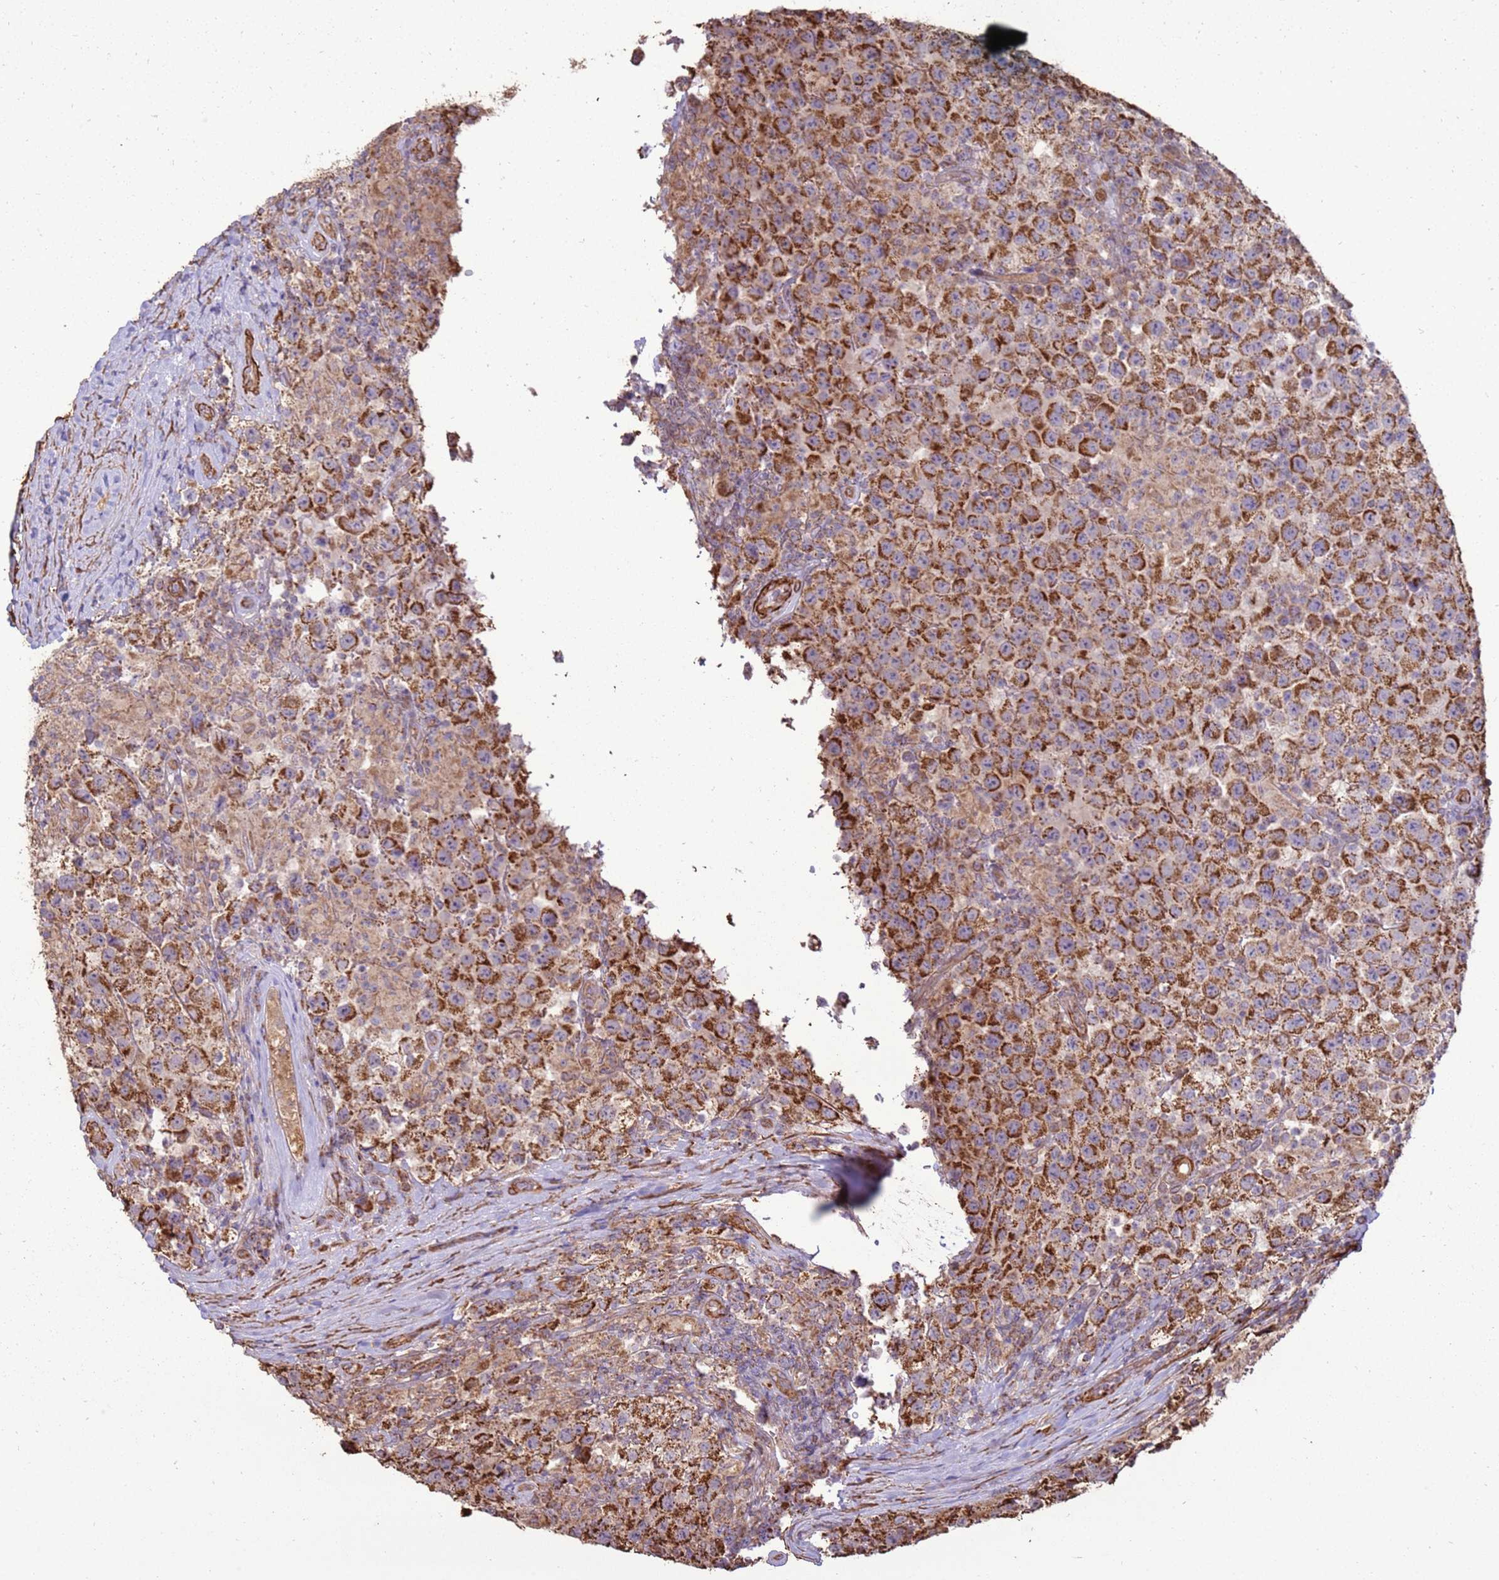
{"staining": {"intensity": "strong", "quantity": ">75%", "location": "cytoplasmic/membranous"}, "tissue": "testis cancer", "cell_type": "Tumor cells", "image_type": "cancer", "snomed": [{"axis": "morphology", "description": "Seminoma, NOS"}, {"axis": "morphology", "description": "Carcinoma, Embryonal, NOS"}, {"axis": "topography", "description": "Testis"}], "caption": "Strong cytoplasmic/membranous staining for a protein is identified in approximately >75% of tumor cells of testis seminoma using IHC.", "gene": "DDX59", "patient": {"sex": "male", "age": 41}}